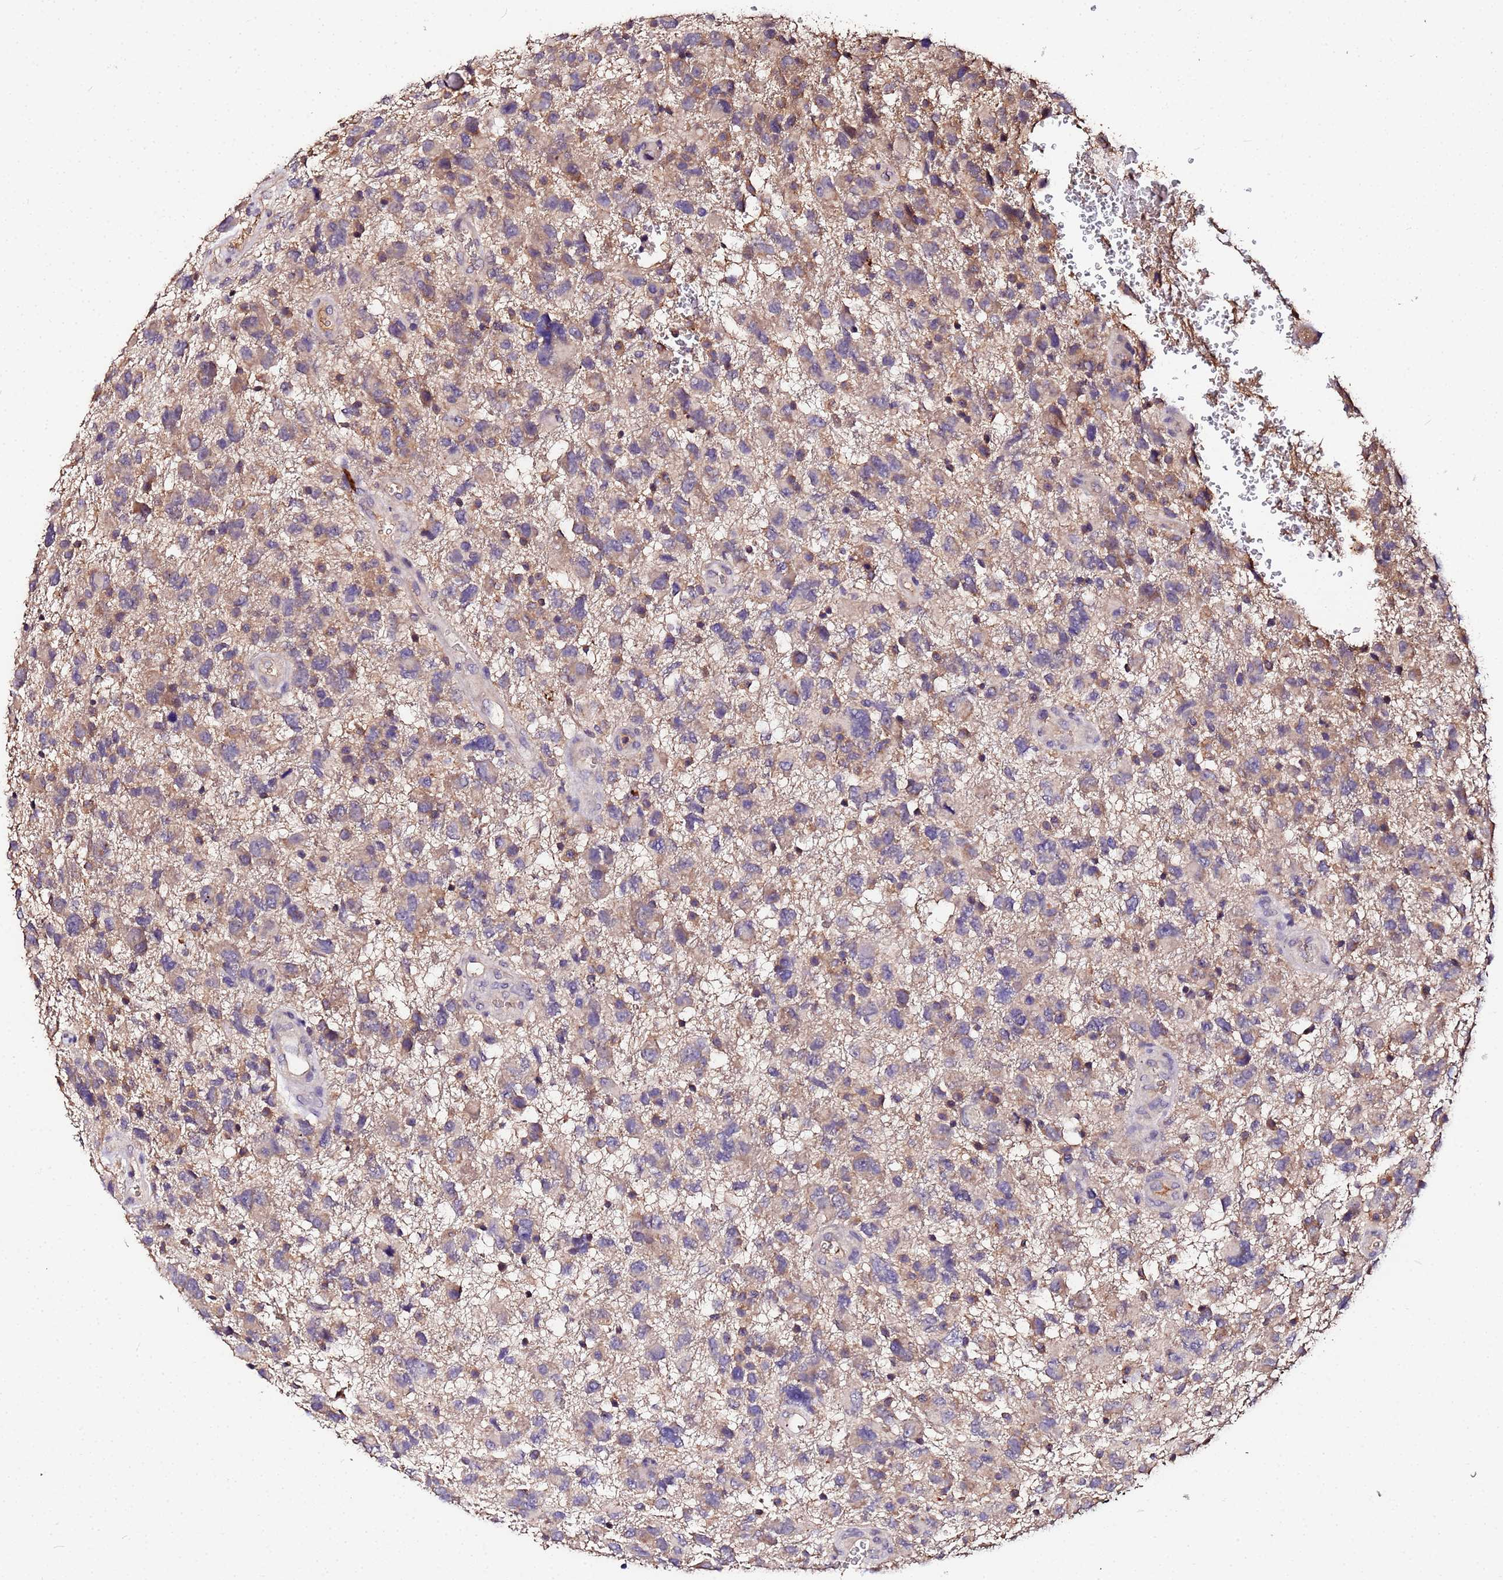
{"staining": {"intensity": "weak", "quantity": "25%-75%", "location": "cytoplasmic/membranous"}, "tissue": "glioma", "cell_type": "Tumor cells", "image_type": "cancer", "snomed": [{"axis": "morphology", "description": "Glioma, malignant, High grade"}, {"axis": "topography", "description": "Brain"}], "caption": "High-power microscopy captured an immunohistochemistry image of high-grade glioma (malignant), revealing weak cytoplasmic/membranous expression in approximately 25%-75% of tumor cells.", "gene": "MTERF1", "patient": {"sex": "male", "age": 61}}